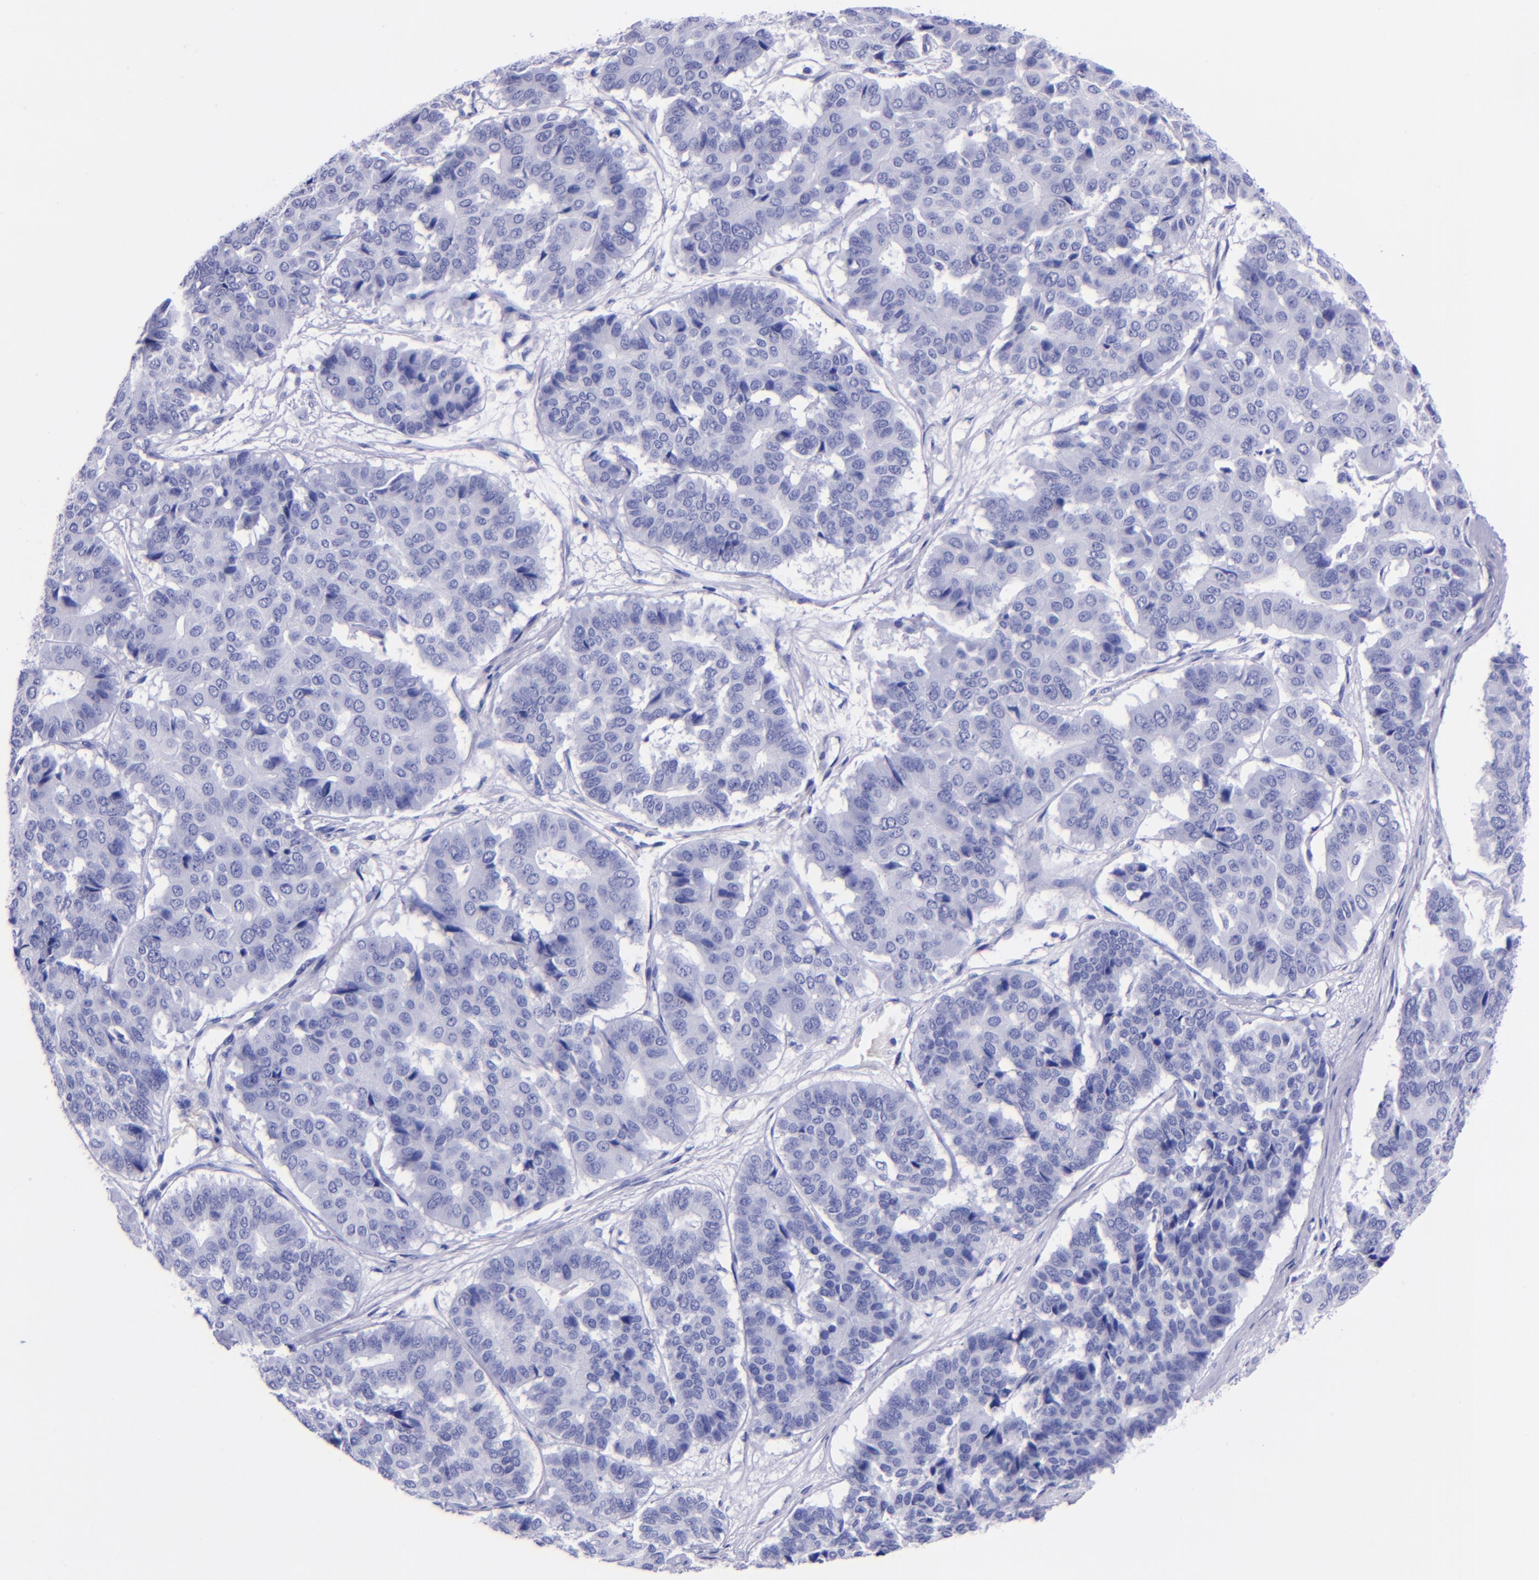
{"staining": {"intensity": "negative", "quantity": "none", "location": "none"}, "tissue": "pancreatic cancer", "cell_type": "Tumor cells", "image_type": "cancer", "snomed": [{"axis": "morphology", "description": "Adenocarcinoma, NOS"}, {"axis": "topography", "description": "Pancreas"}], "caption": "Tumor cells show no significant protein expression in pancreatic cancer. (Immunohistochemistry, brightfield microscopy, high magnification).", "gene": "LAG3", "patient": {"sex": "male", "age": 50}}